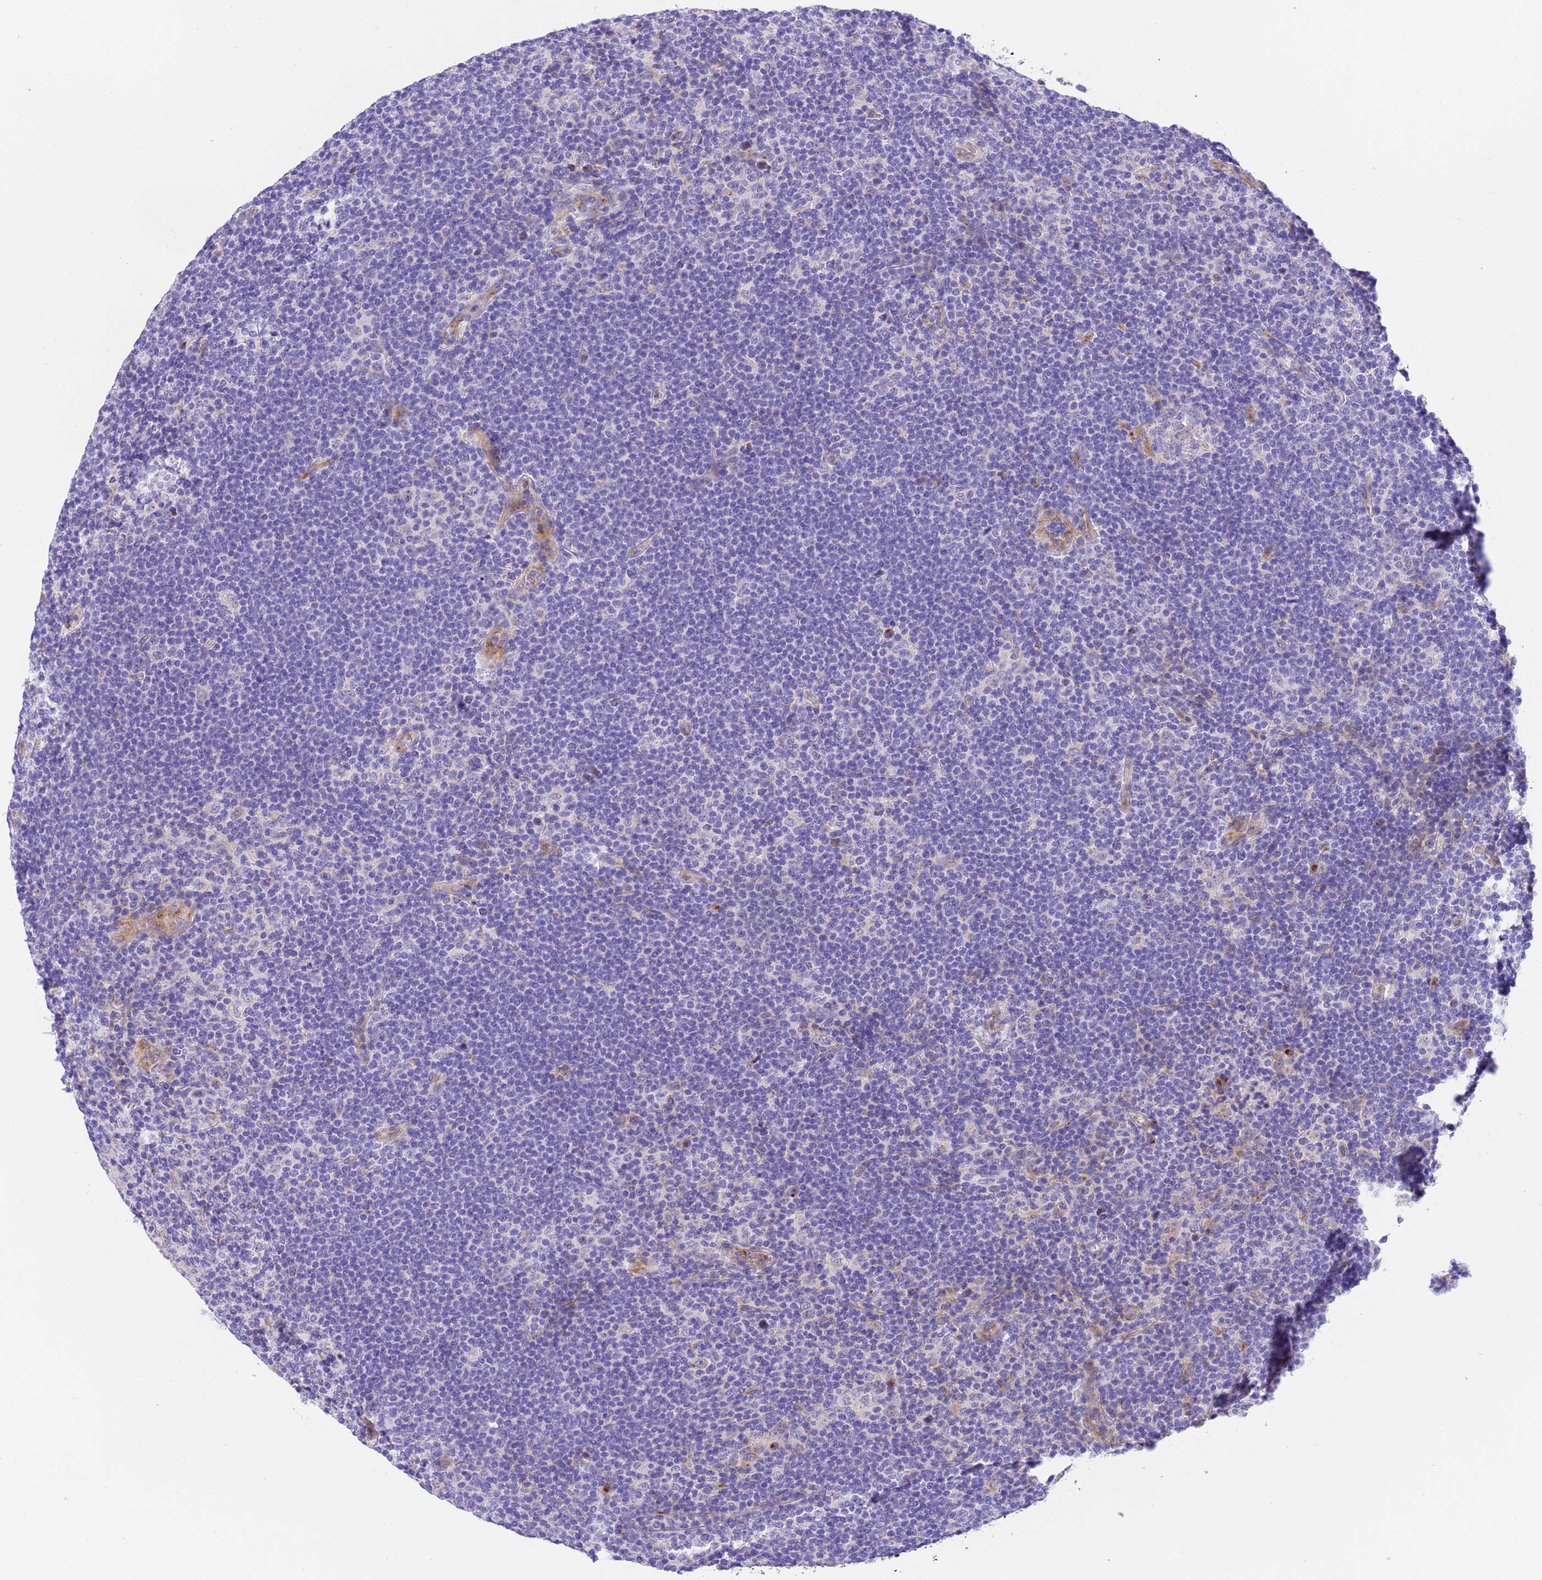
{"staining": {"intensity": "negative", "quantity": "none", "location": "none"}, "tissue": "lymphoma", "cell_type": "Tumor cells", "image_type": "cancer", "snomed": [{"axis": "morphology", "description": "Hodgkin's disease, NOS"}, {"axis": "topography", "description": "Lymph node"}], "caption": "Immunohistochemistry histopathology image of human lymphoma stained for a protein (brown), which reveals no positivity in tumor cells. (DAB immunohistochemistry (IHC) visualized using brightfield microscopy, high magnification).", "gene": "RHBDD3", "patient": {"sex": "female", "age": 57}}